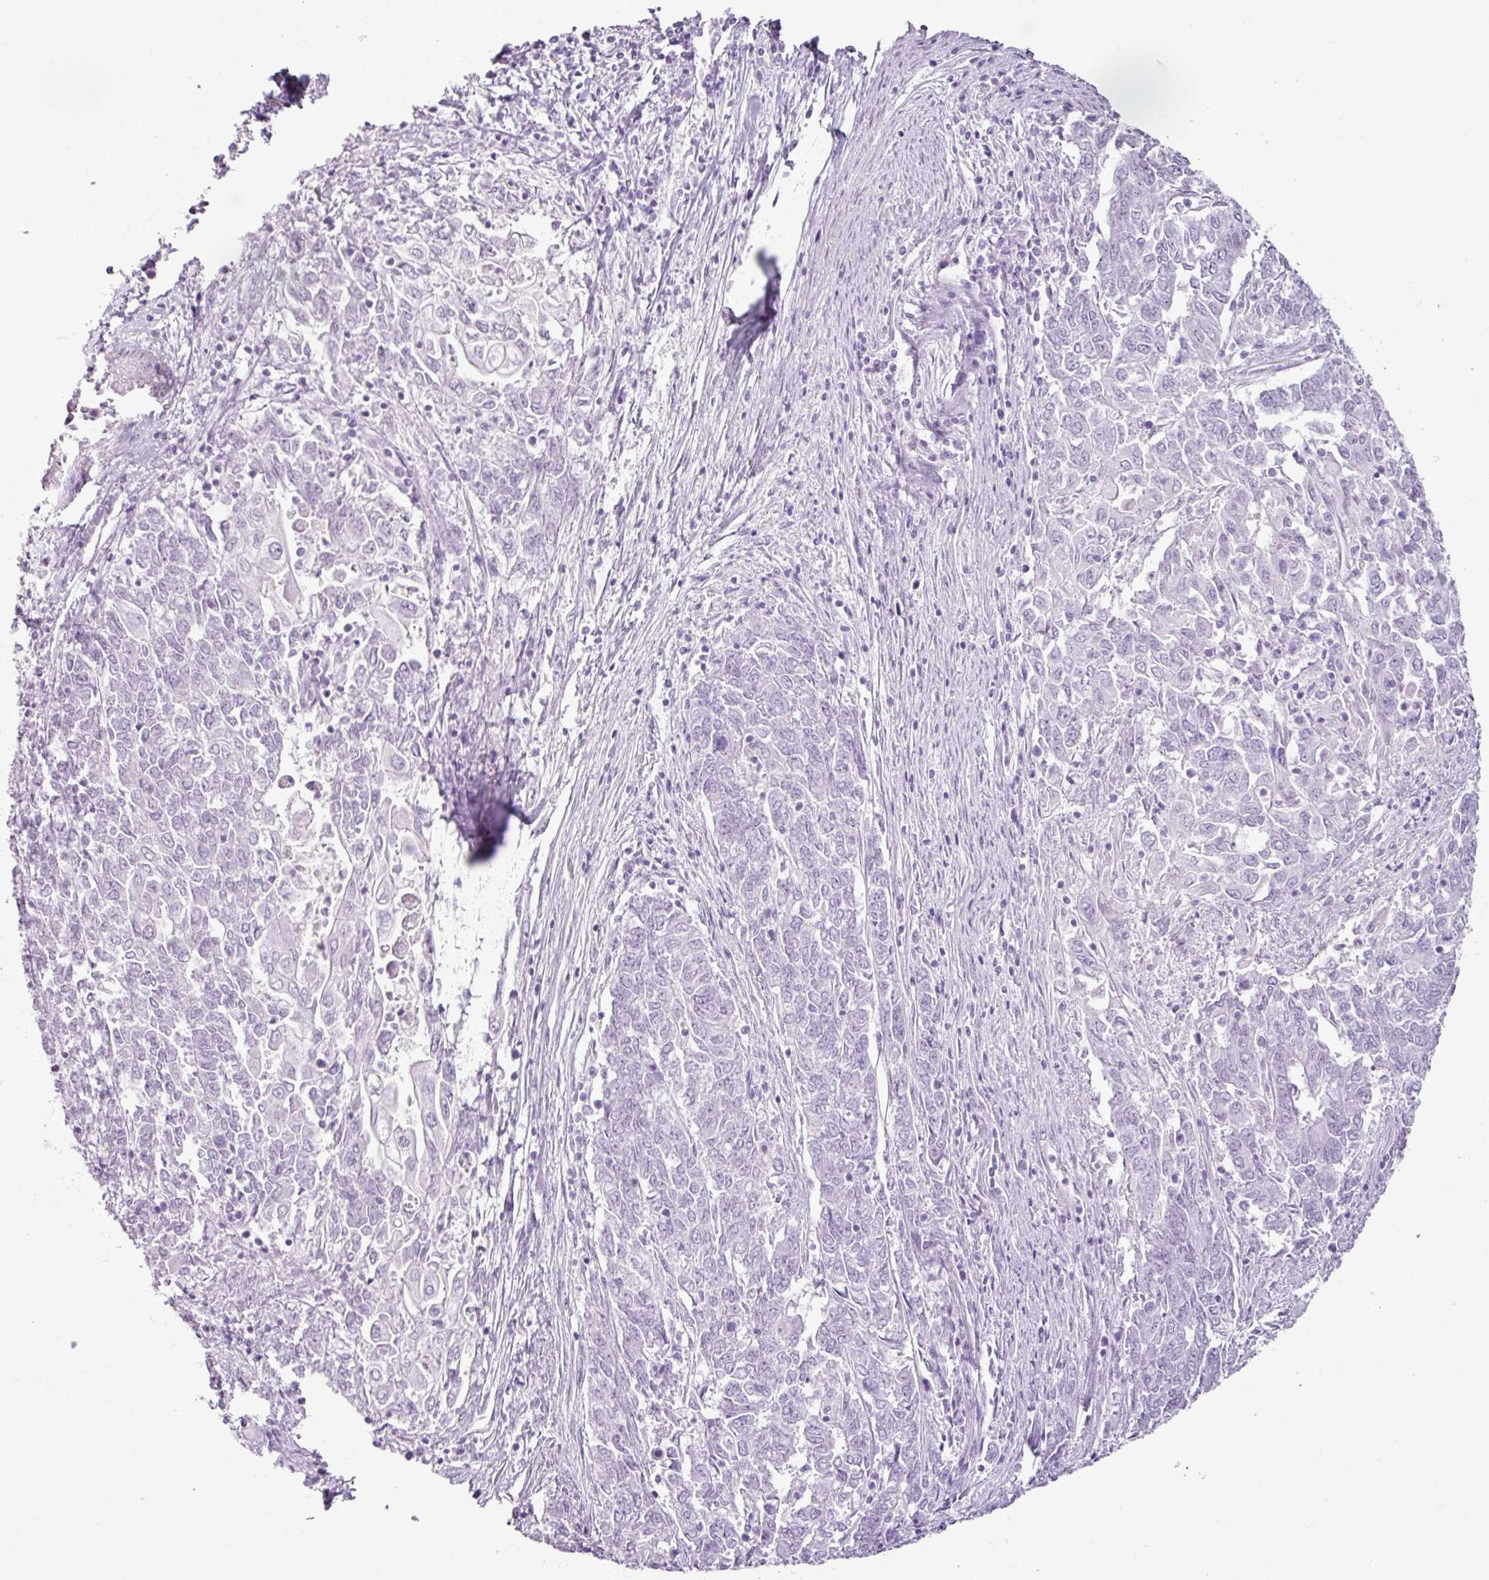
{"staining": {"intensity": "negative", "quantity": "none", "location": "none"}, "tissue": "endometrial cancer", "cell_type": "Tumor cells", "image_type": "cancer", "snomed": [{"axis": "morphology", "description": "Adenocarcinoma, NOS"}, {"axis": "topography", "description": "Endometrium"}], "caption": "Immunohistochemistry of human endometrial cancer displays no expression in tumor cells.", "gene": "SCT", "patient": {"sex": "female", "age": 54}}